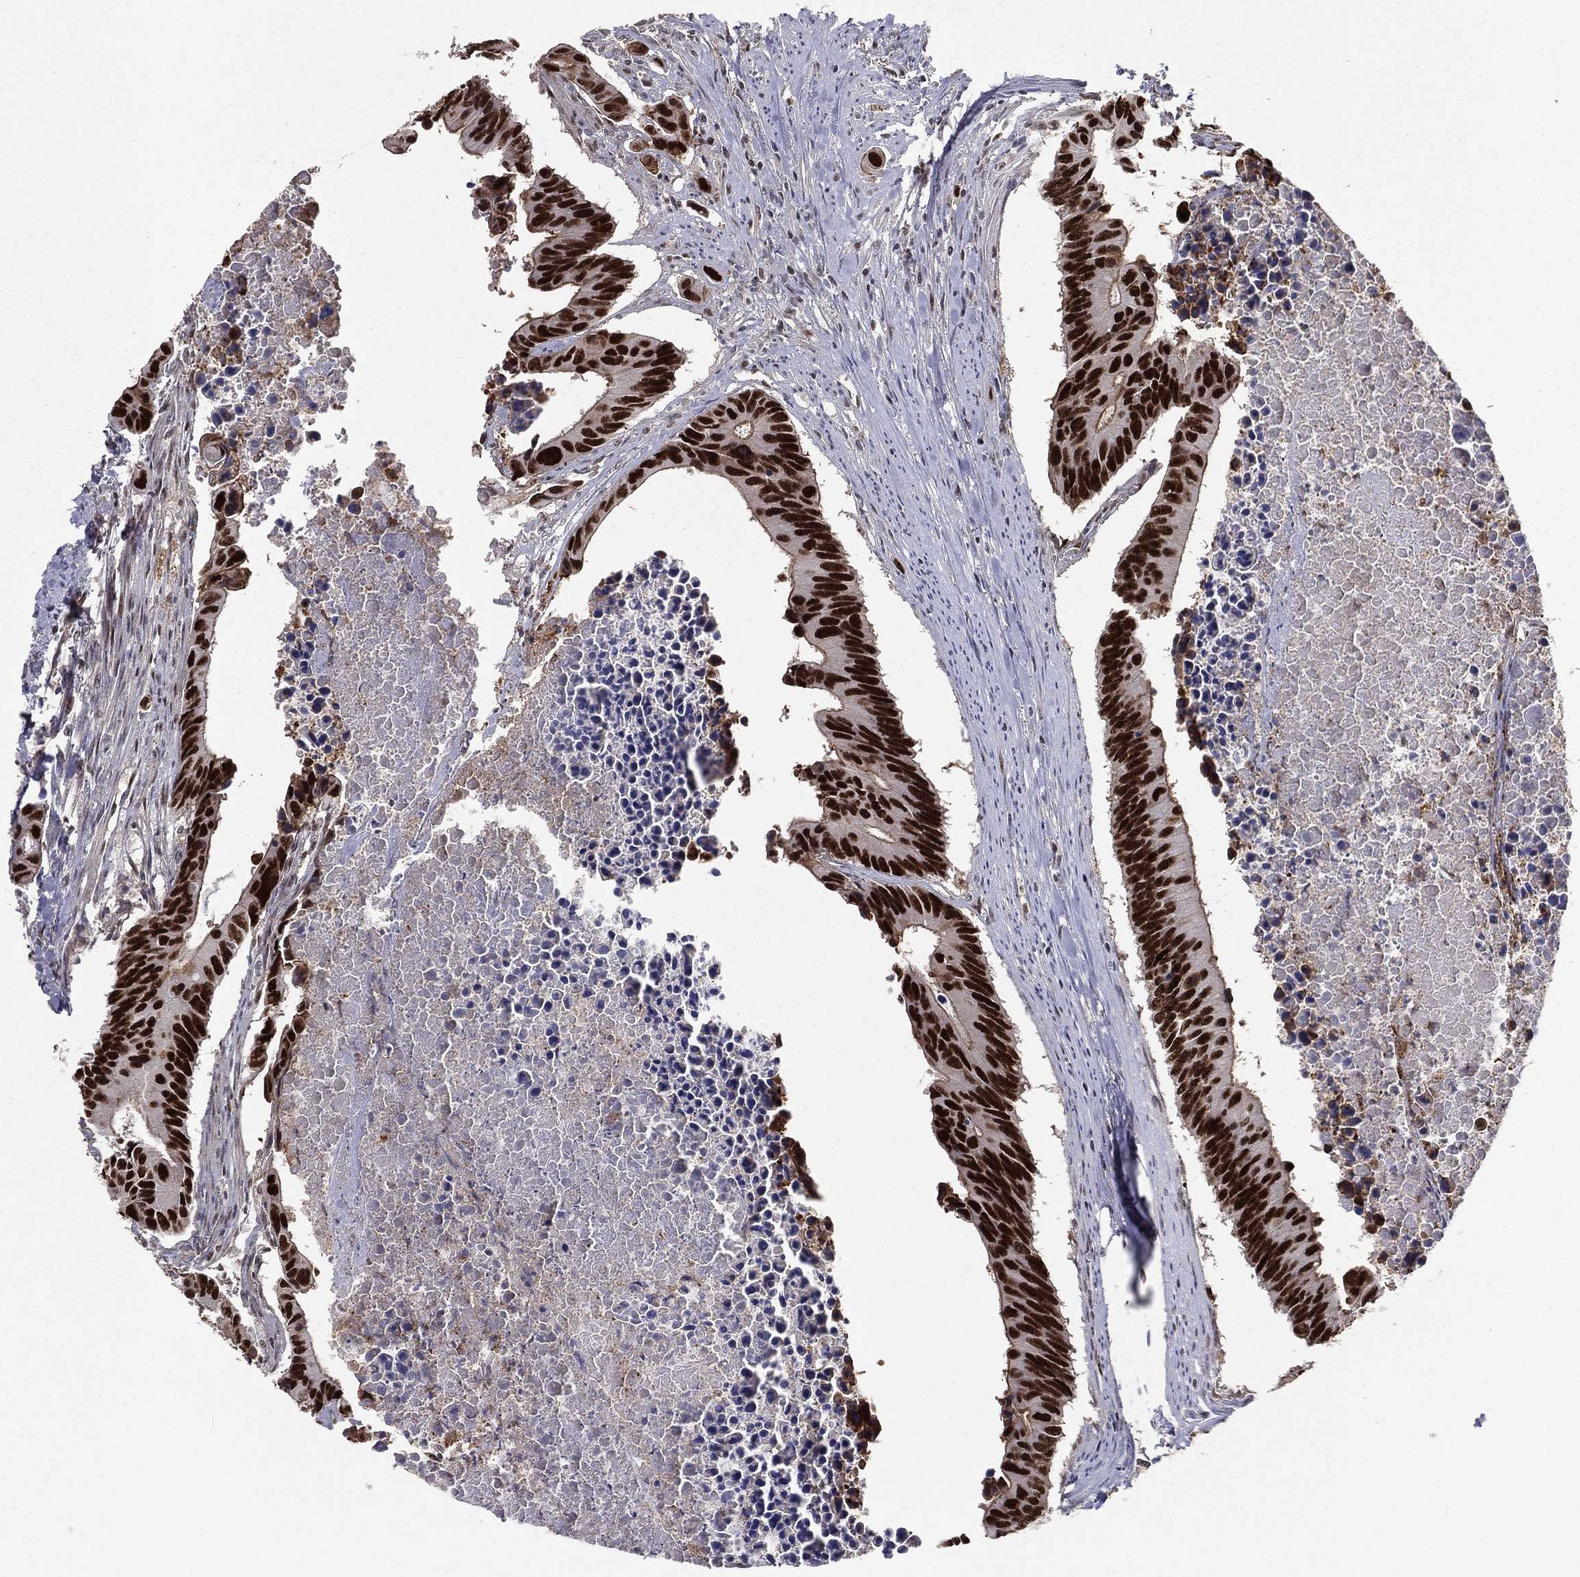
{"staining": {"intensity": "strong", "quantity": ">75%", "location": "nuclear"}, "tissue": "colorectal cancer", "cell_type": "Tumor cells", "image_type": "cancer", "snomed": [{"axis": "morphology", "description": "Adenocarcinoma, NOS"}, {"axis": "topography", "description": "Colon"}], "caption": "Brown immunohistochemical staining in colorectal cancer demonstrates strong nuclear expression in approximately >75% of tumor cells.", "gene": "GPALPP1", "patient": {"sex": "female", "age": 87}}